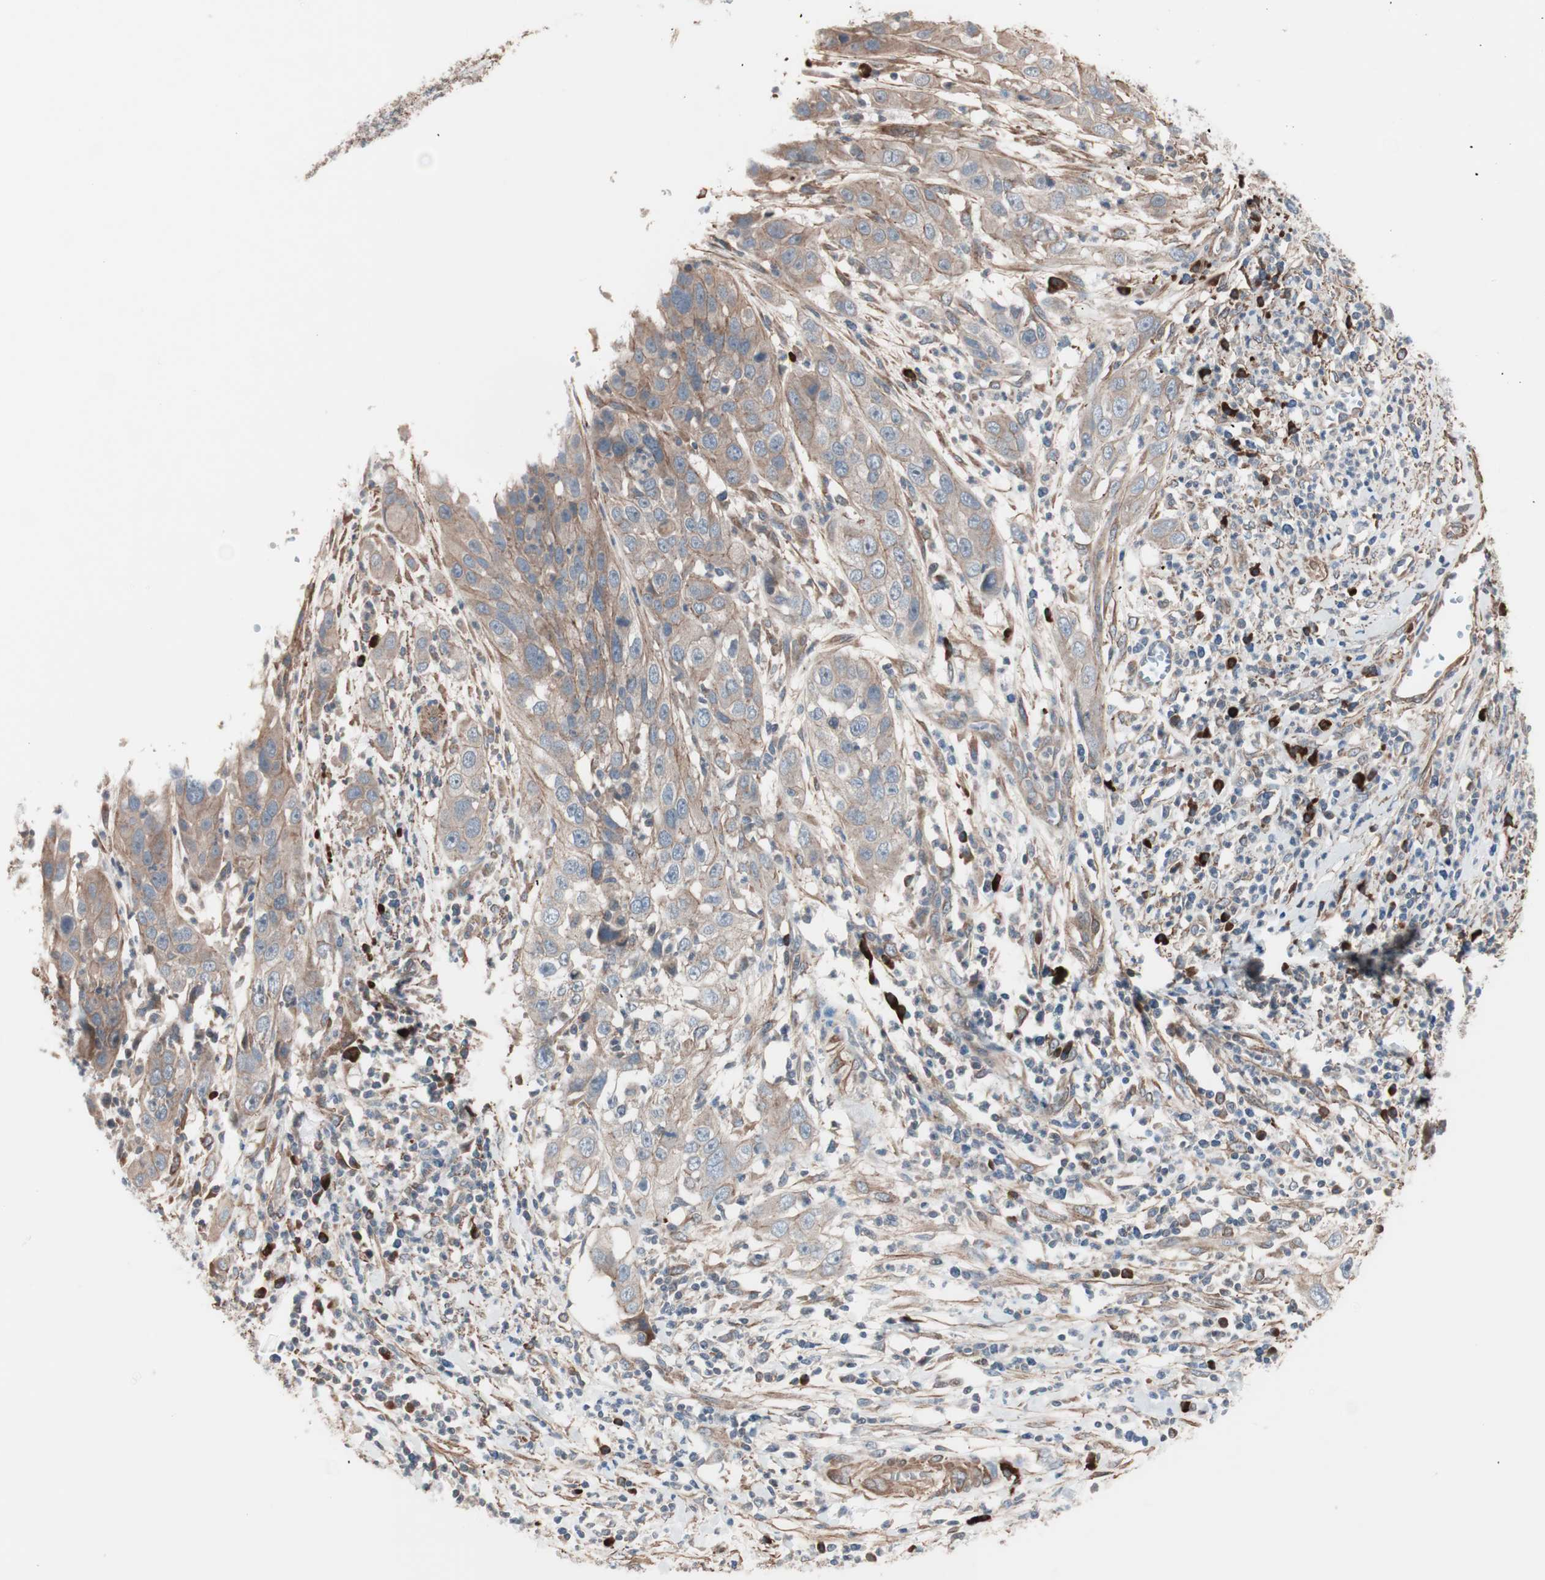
{"staining": {"intensity": "weak", "quantity": ">75%", "location": "cytoplasmic/membranous"}, "tissue": "cervical cancer", "cell_type": "Tumor cells", "image_type": "cancer", "snomed": [{"axis": "morphology", "description": "Squamous cell carcinoma, NOS"}, {"axis": "topography", "description": "Cervix"}], "caption": "There is low levels of weak cytoplasmic/membranous positivity in tumor cells of cervical cancer, as demonstrated by immunohistochemical staining (brown color).", "gene": "ALG5", "patient": {"sex": "female", "age": 32}}